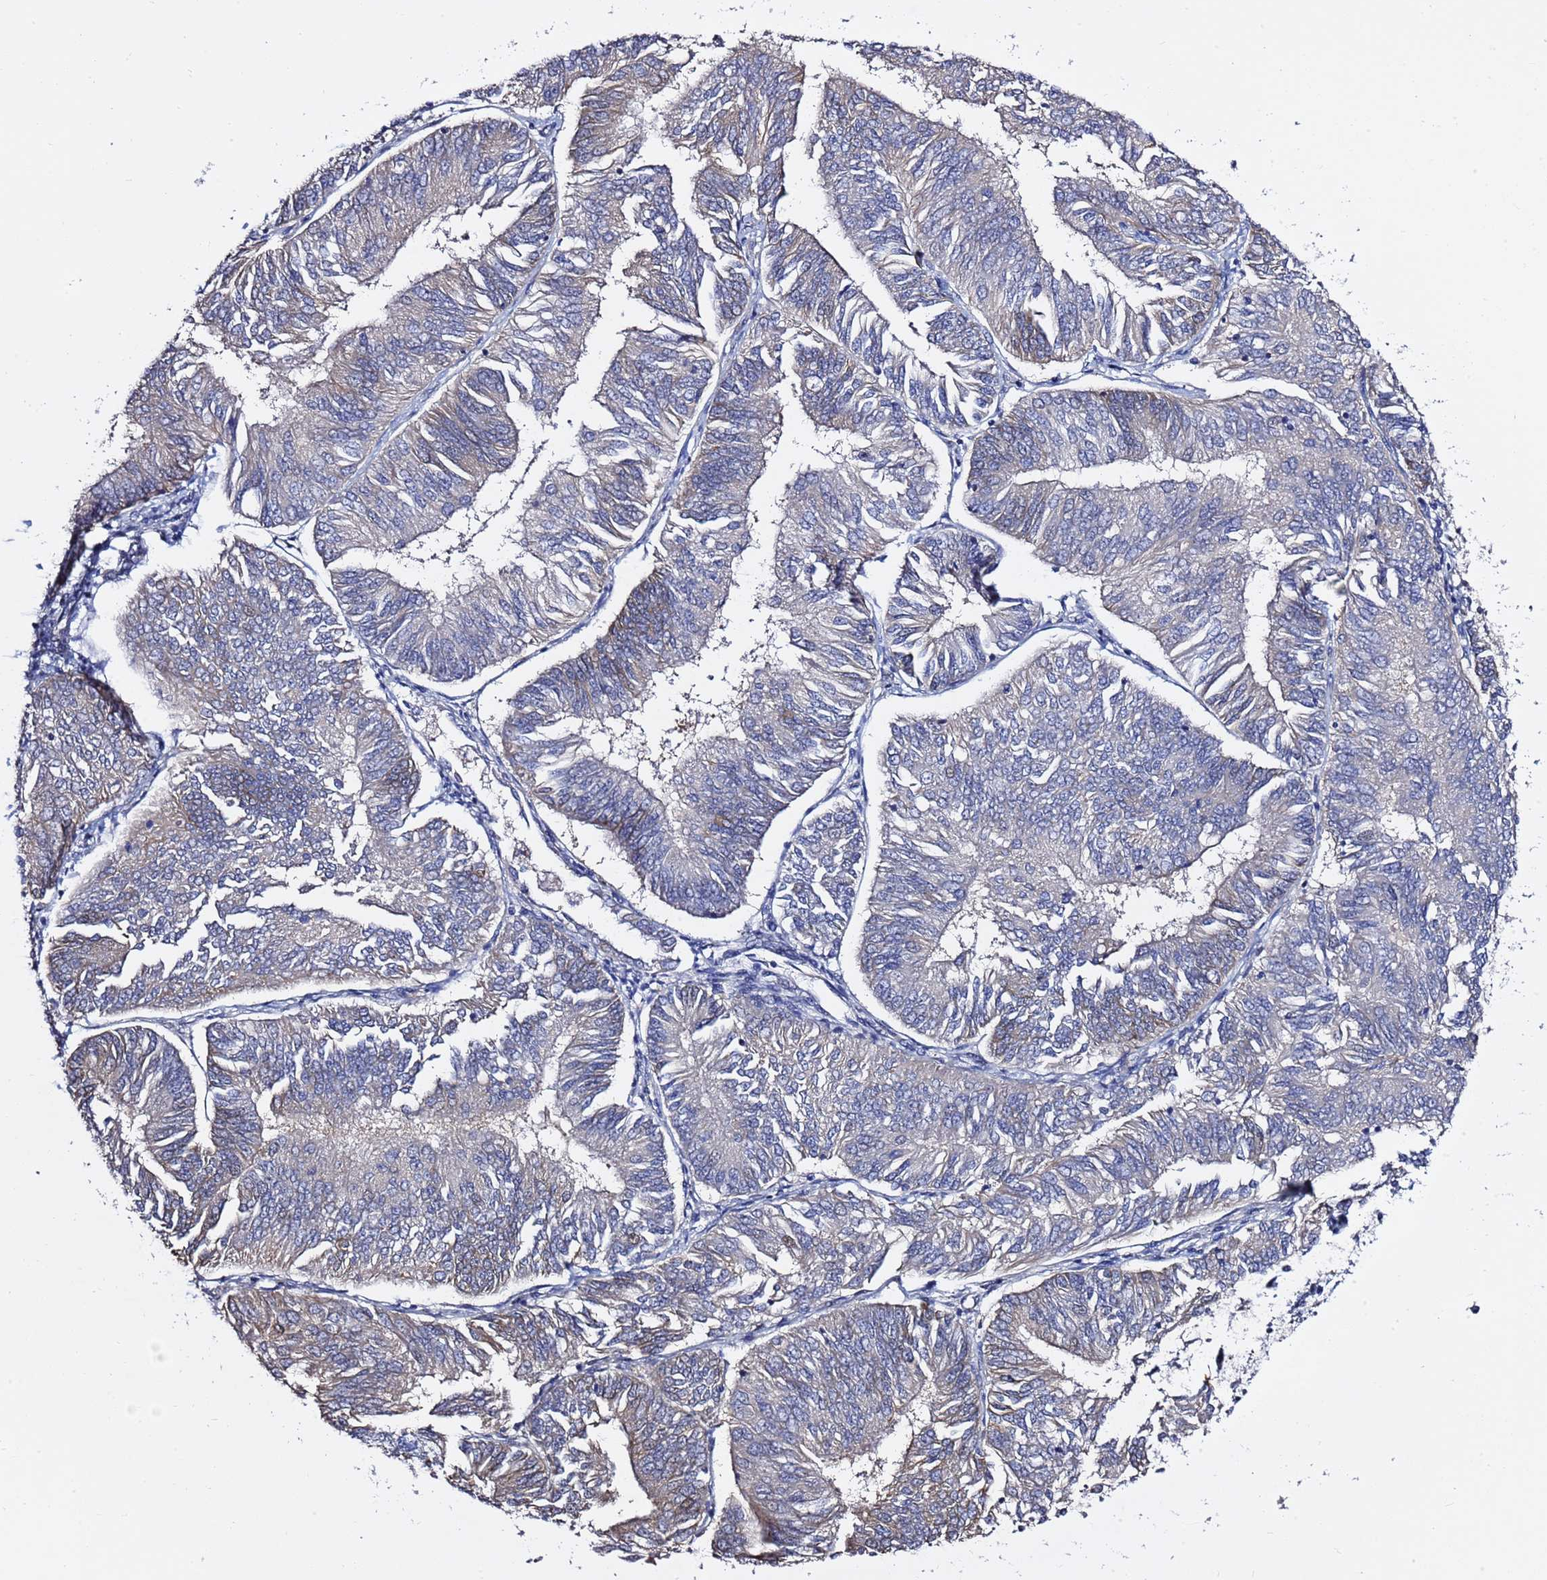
{"staining": {"intensity": "weak", "quantity": "<25%", "location": "cytoplasmic/membranous"}, "tissue": "endometrial cancer", "cell_type": "Tumor cells", "image_type": "cancer", "snomed": [{"axis": "morphology", "description": "Adenocarcinoma, NOS"}, {"axis": "topography", "description": "Endometrium"}], "caption": "An IHC micrograph of endometrial cancer (adenocarcinoma) is shown. There is no staining in tumor cells of endometrial cancer (adenocarcinoma).", "gene": "NAT2", "patient": {"sex": "female", "age": 58}}